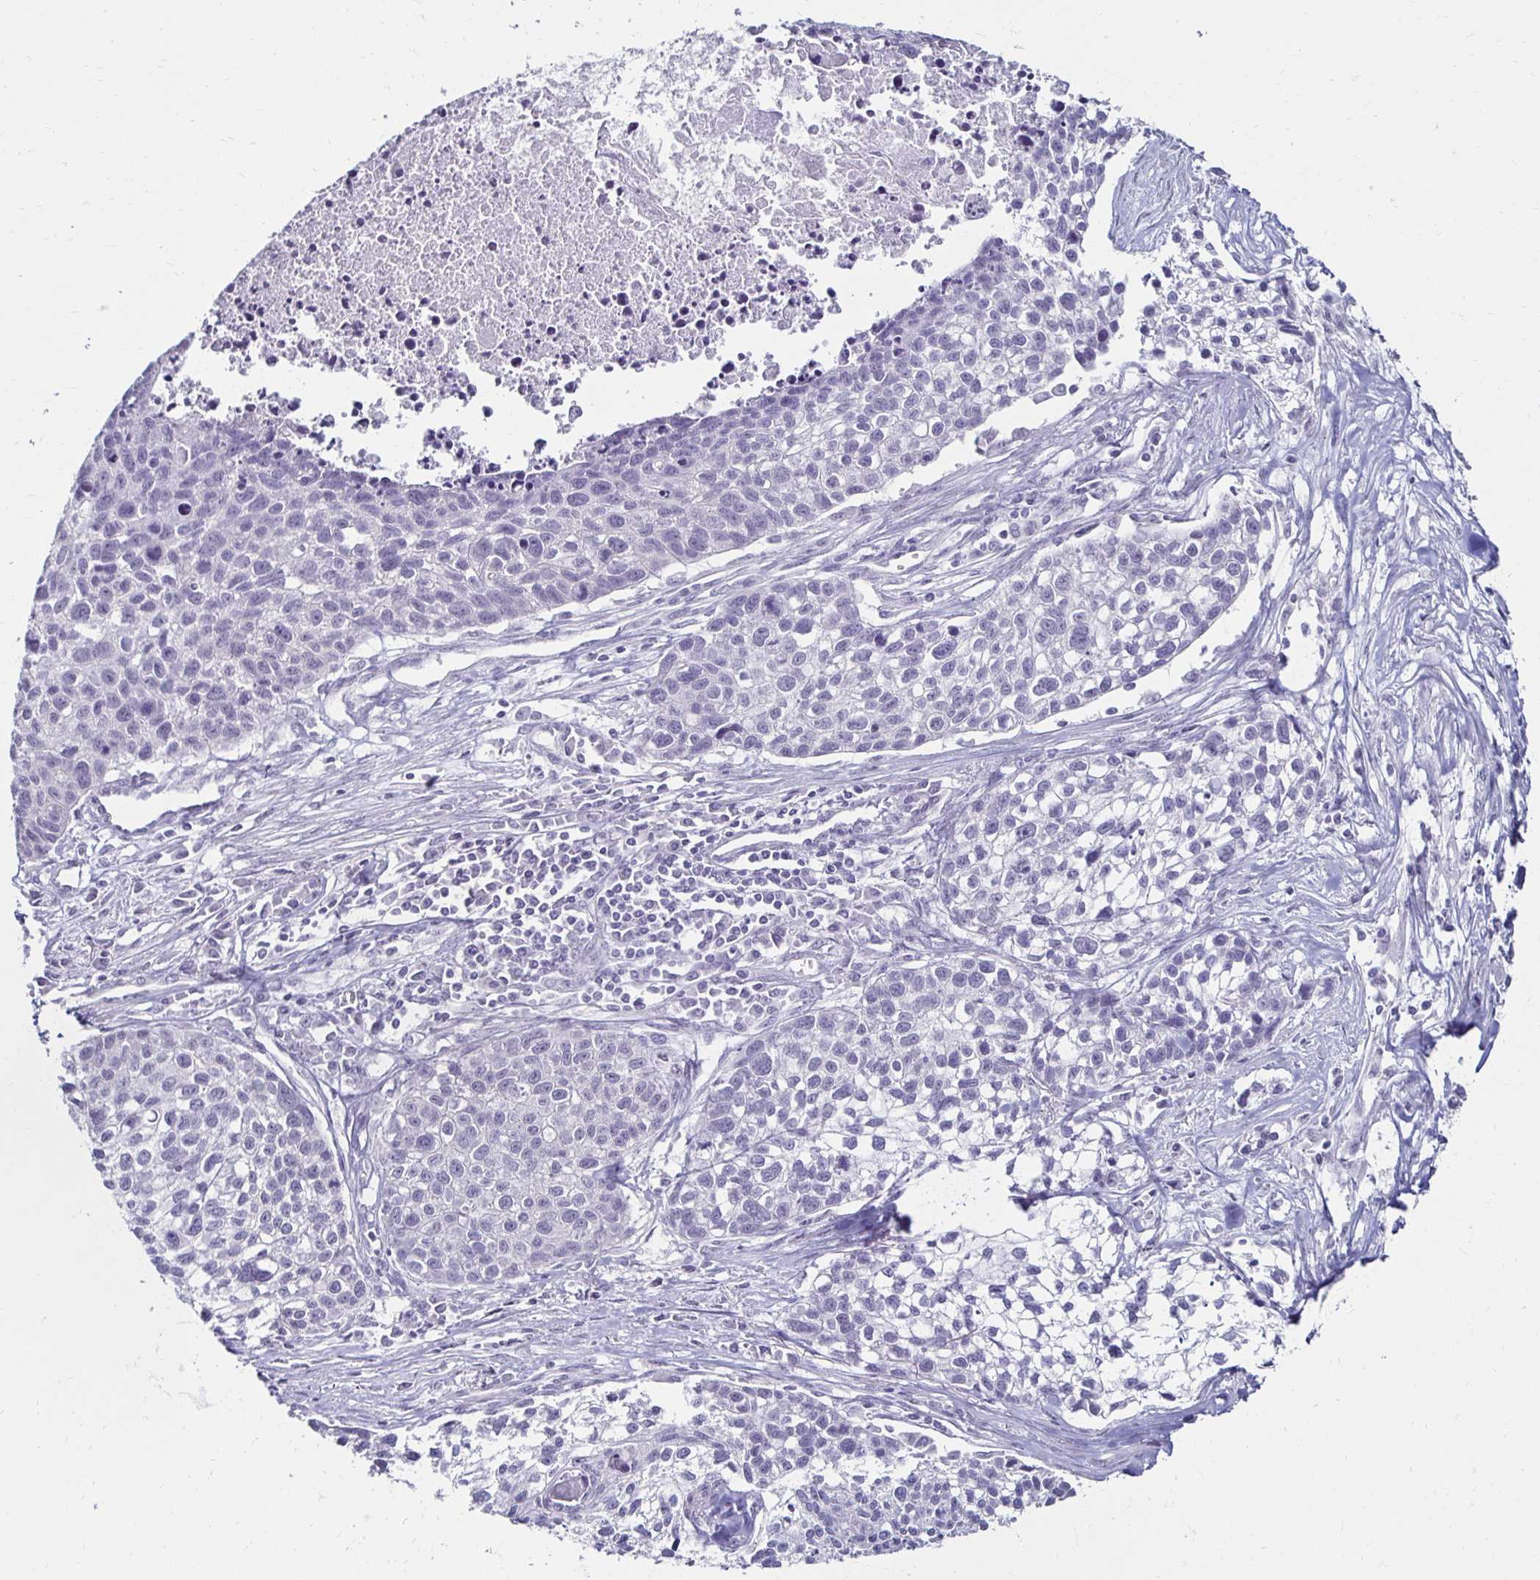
{"staining": {"intensity": "negative", "quantity": "none", "location": "none"}, "tissue": "lung cancer", "cell_type": "Tumor cells", "image_type": "cancer", "snomed": [{"axis": "morphology", "description": "Squamous cell carcinoma, NOS"}, {"axis": "topography", "description": "Lung"}], "caption": "An IHC image of lung cancer (squamous cell carcinoma) is shown. There is no staining in tumor cells of lung cancer (squamous cell carcinoma).", "gene": "TOMM34", "patient": {"sex": "male", "age": 74}}